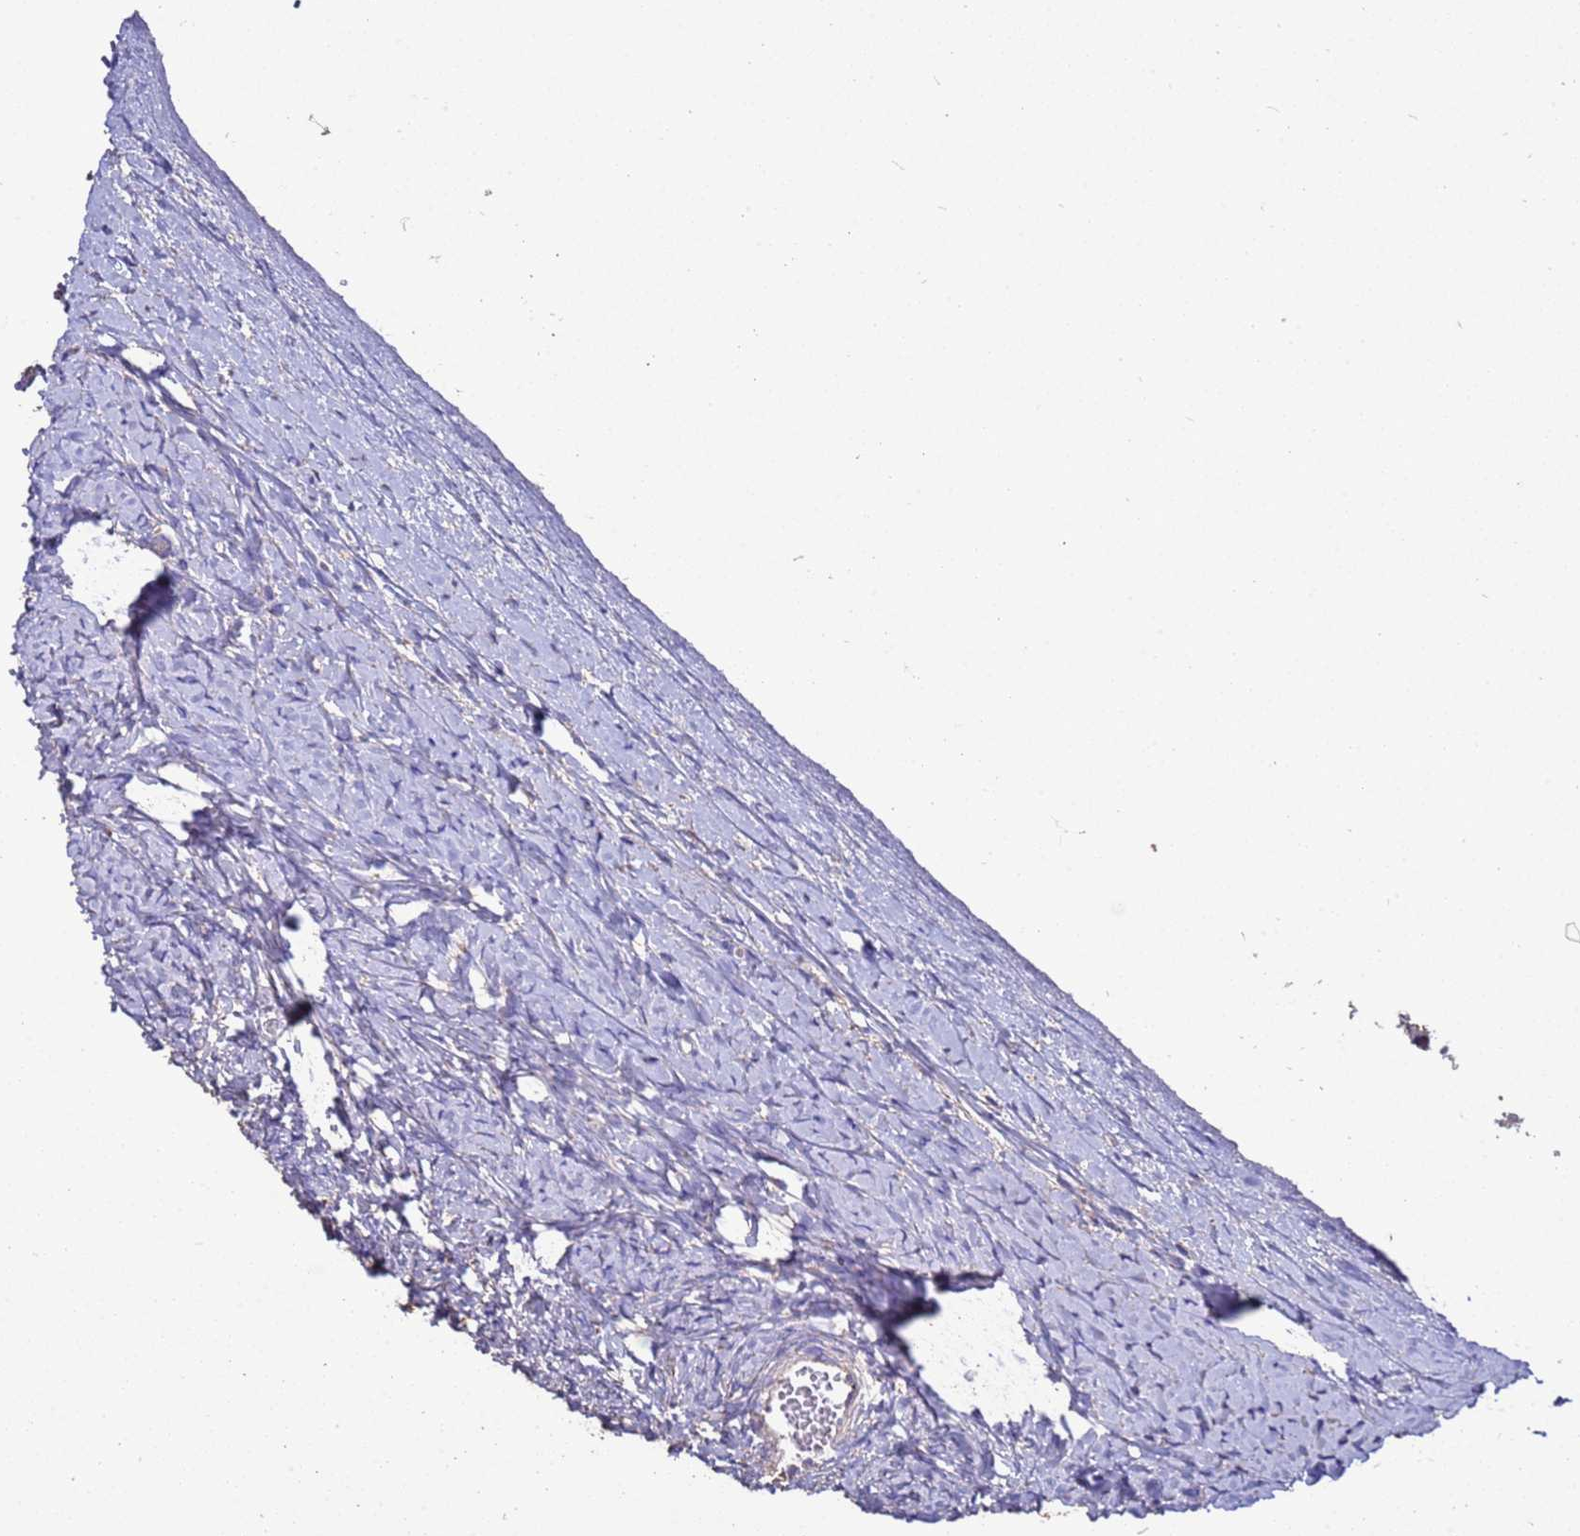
{"staining": {"intensity": "negative", "quantity": "none", "location": "none"}, "tissue": "ovary", "cell_type": "Ovarian stroma cells", "image_type": "normal", "snomed": [{"axis": "morphology", "description": "Normal tissue, NOS"}, {"axis": "morphology", "description": "Developmental malformation"}, {"axis": "topography", "description": "Ovary"}], "caption": "Ovary was stained to show a protein in brown. There is no significant staining in ovarian stroma cells. (Immunohistochemistry, brightfield microscopy, high magnification).", "gene": "ZNFX1", "patient": {"sex": "female", "age": 39}}